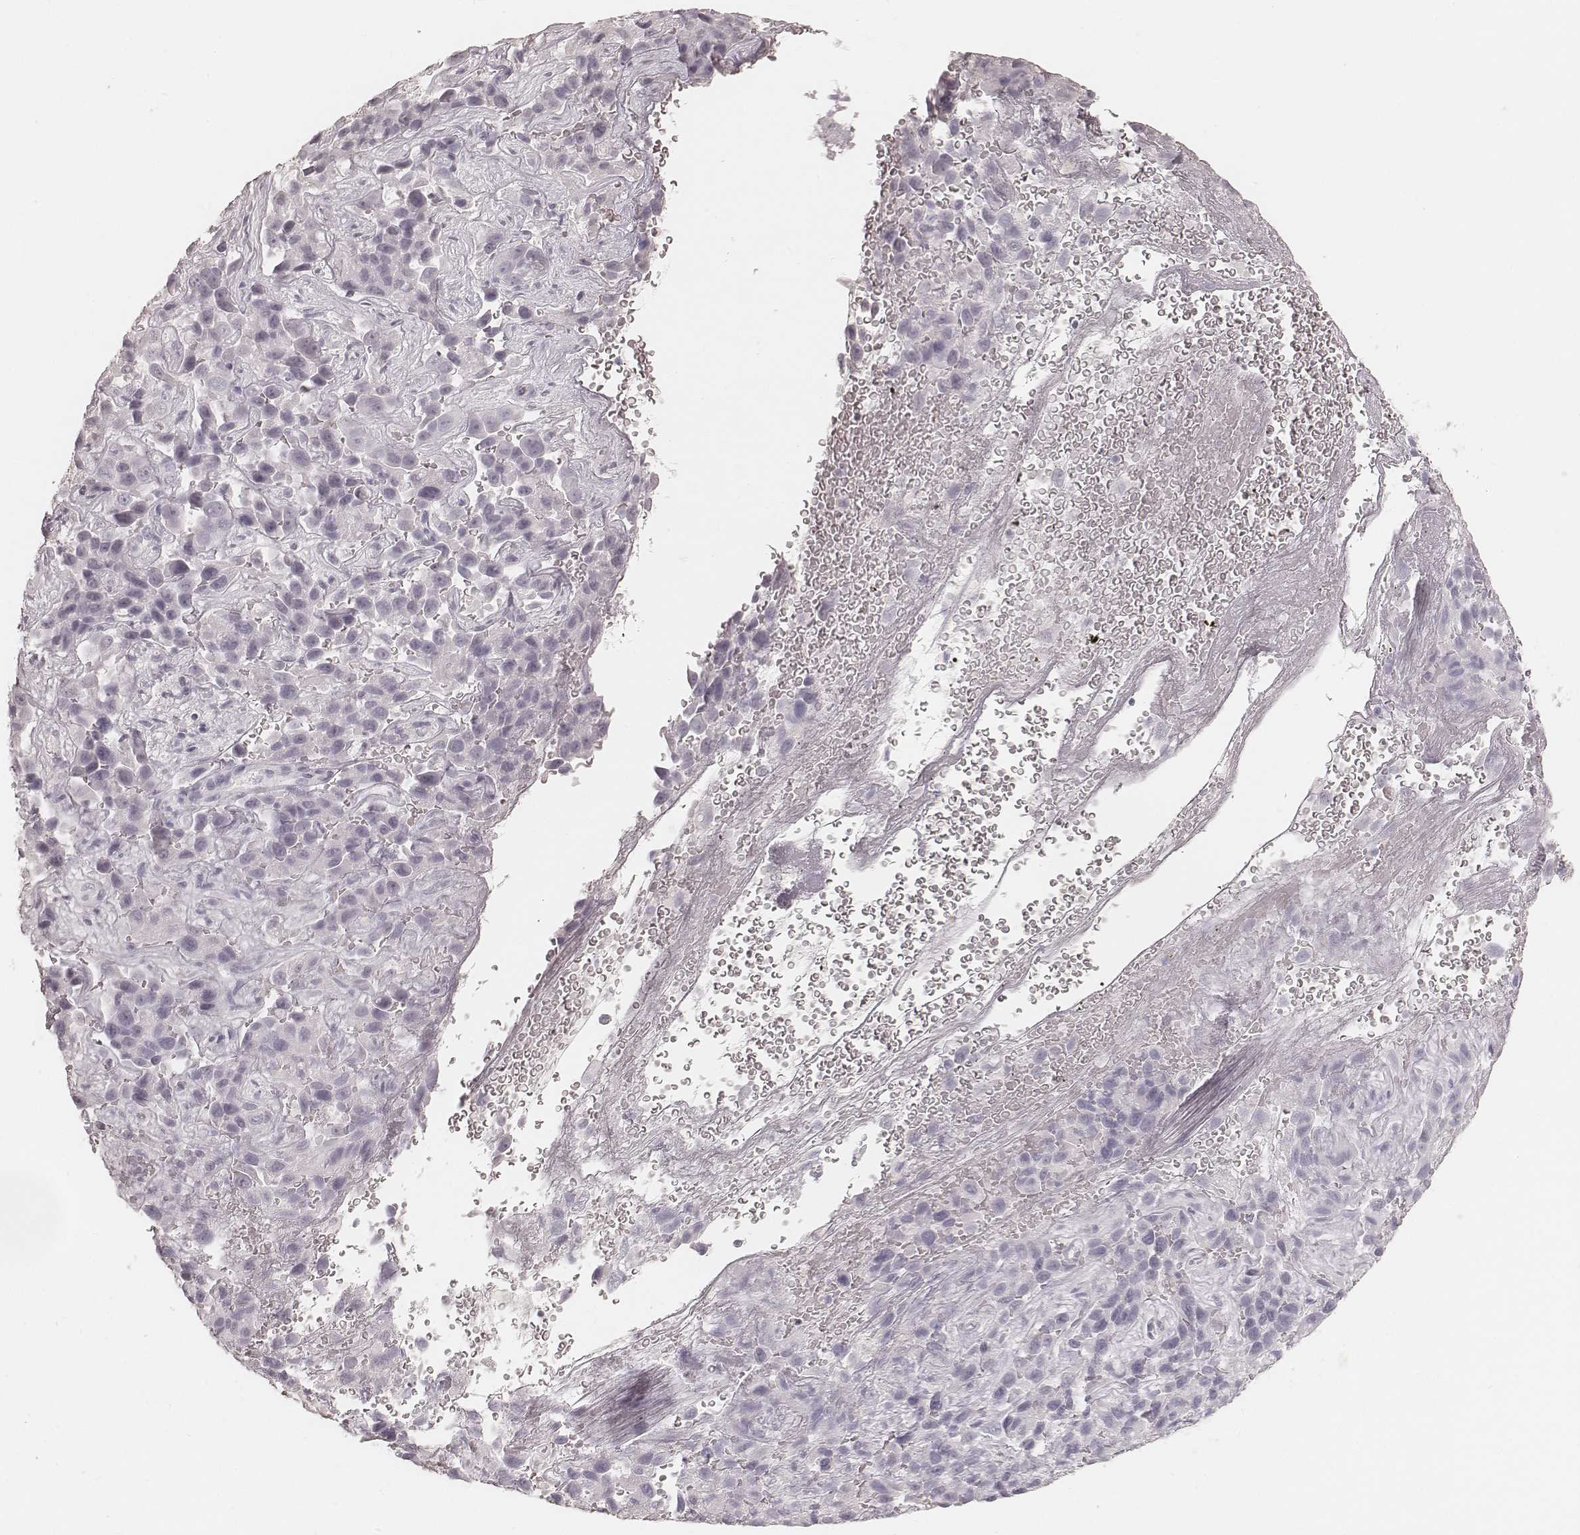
{"staining": {"intensity": "negative", "quantity": "none", "location": "none"}, "tissue": "liver cancer", "cell_type": "Tumor cells", "image_type": "cancer", "snomed": [{"axis": "morphology", "description": "Cholangiocarcinoma"}, {"axis": "topography", "description": "Liver"}], "caption": "Immunohistochemical staining of human liver cholangiocarcinoma shows no significant expression in tumor cells.", "gene": "KRT26", "patient": {"sex": "female", "age": 52}}